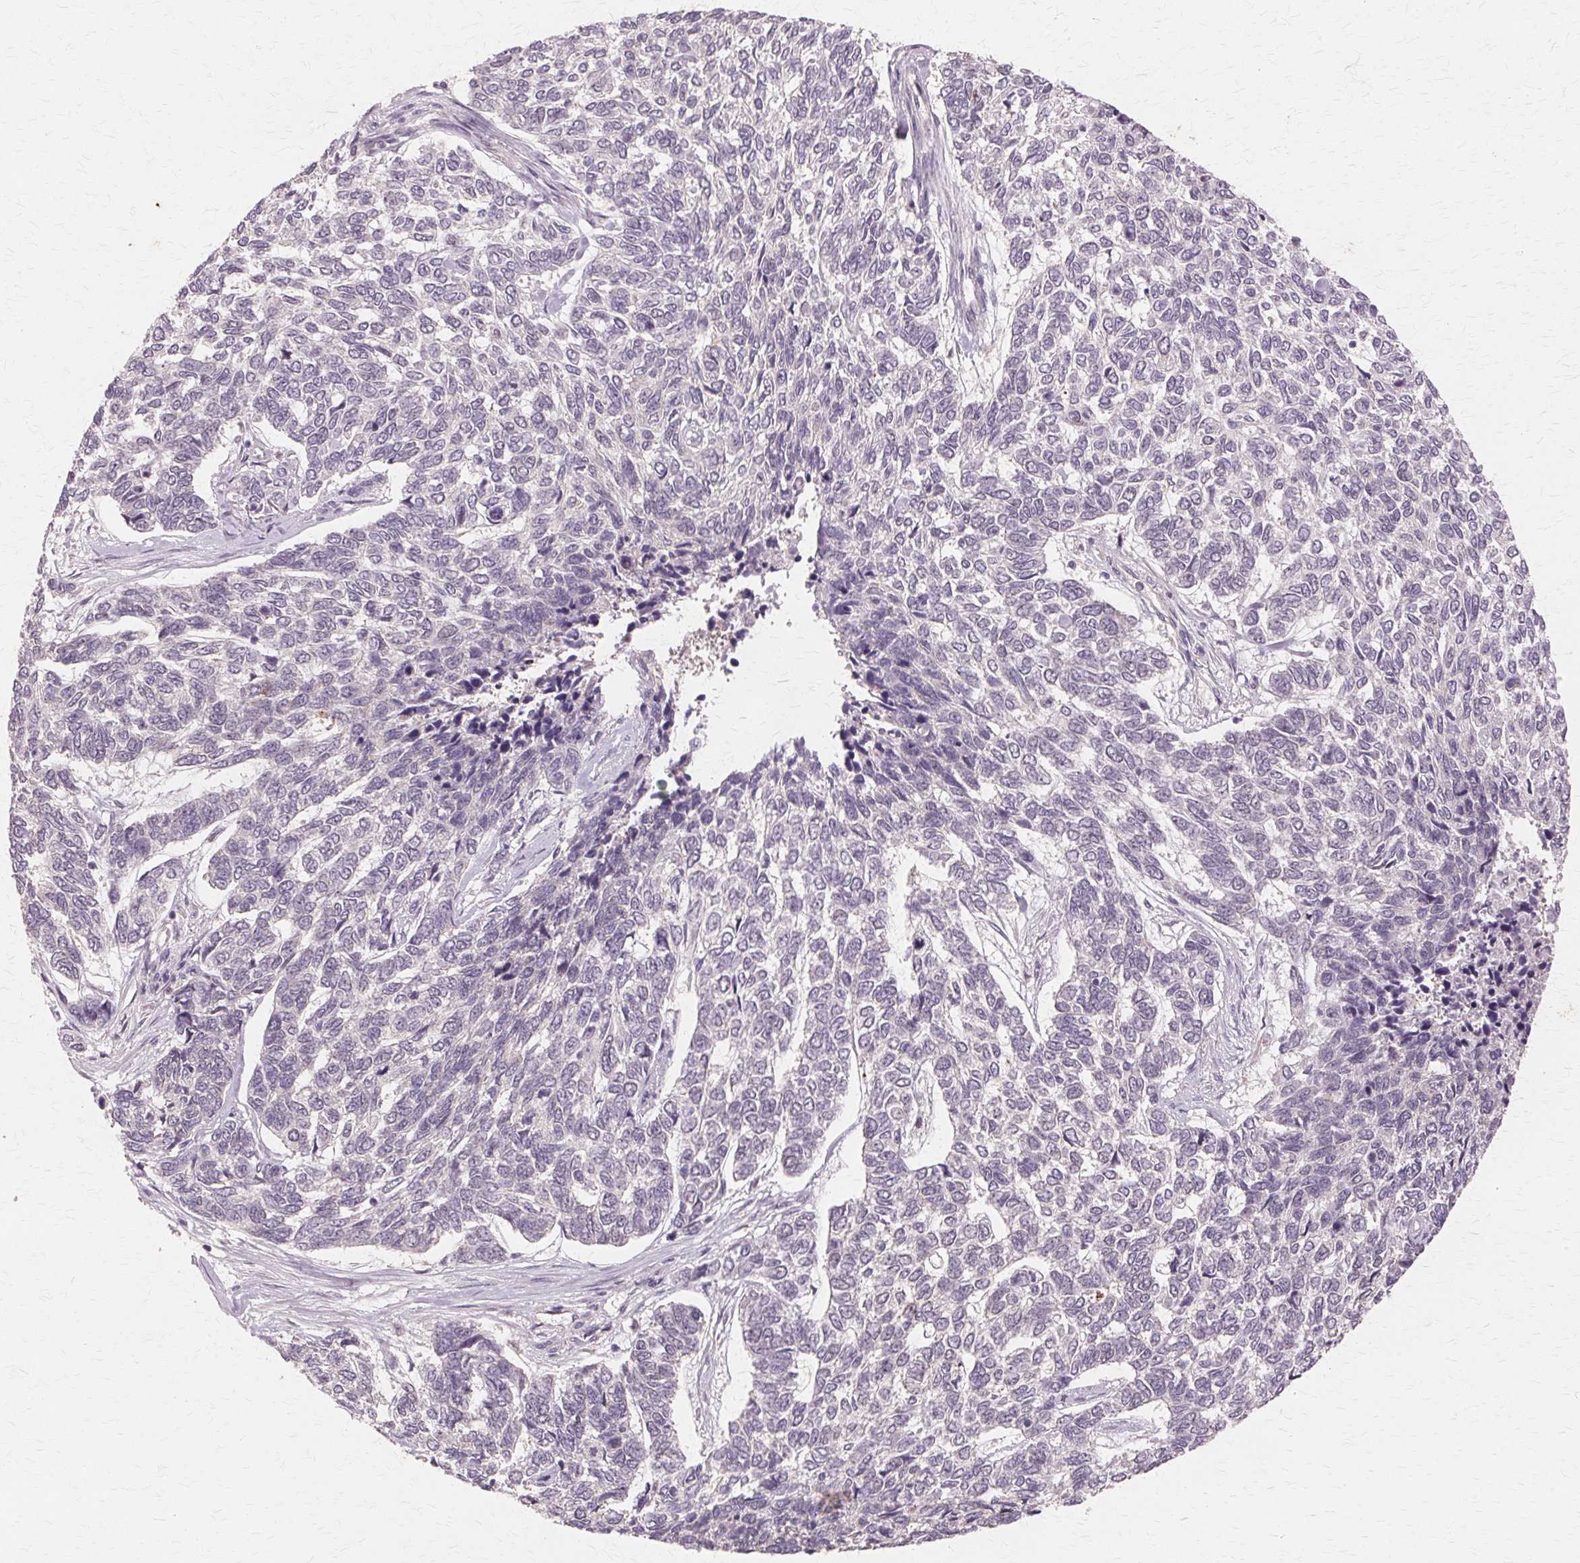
{"staining": {"intensity": "negative", "quantity": "none", "location": "none"}, "tissue": "skin cancer", "cell_type": "Tumor cells", "image_type": "cancer", "snomed": [{"axis": "morphology", "description": "Basal cell carcinoma"}, {"axis": "topography", "description": "Skin"}], "caption": "Human skin cancer (basal cell carcinoma) stained for a protein using immunohistochemistry (IHC) shows no positivity in tumor cells.", "gene": "PRMT5", "patient": {"sex": "female", "age": 65}}